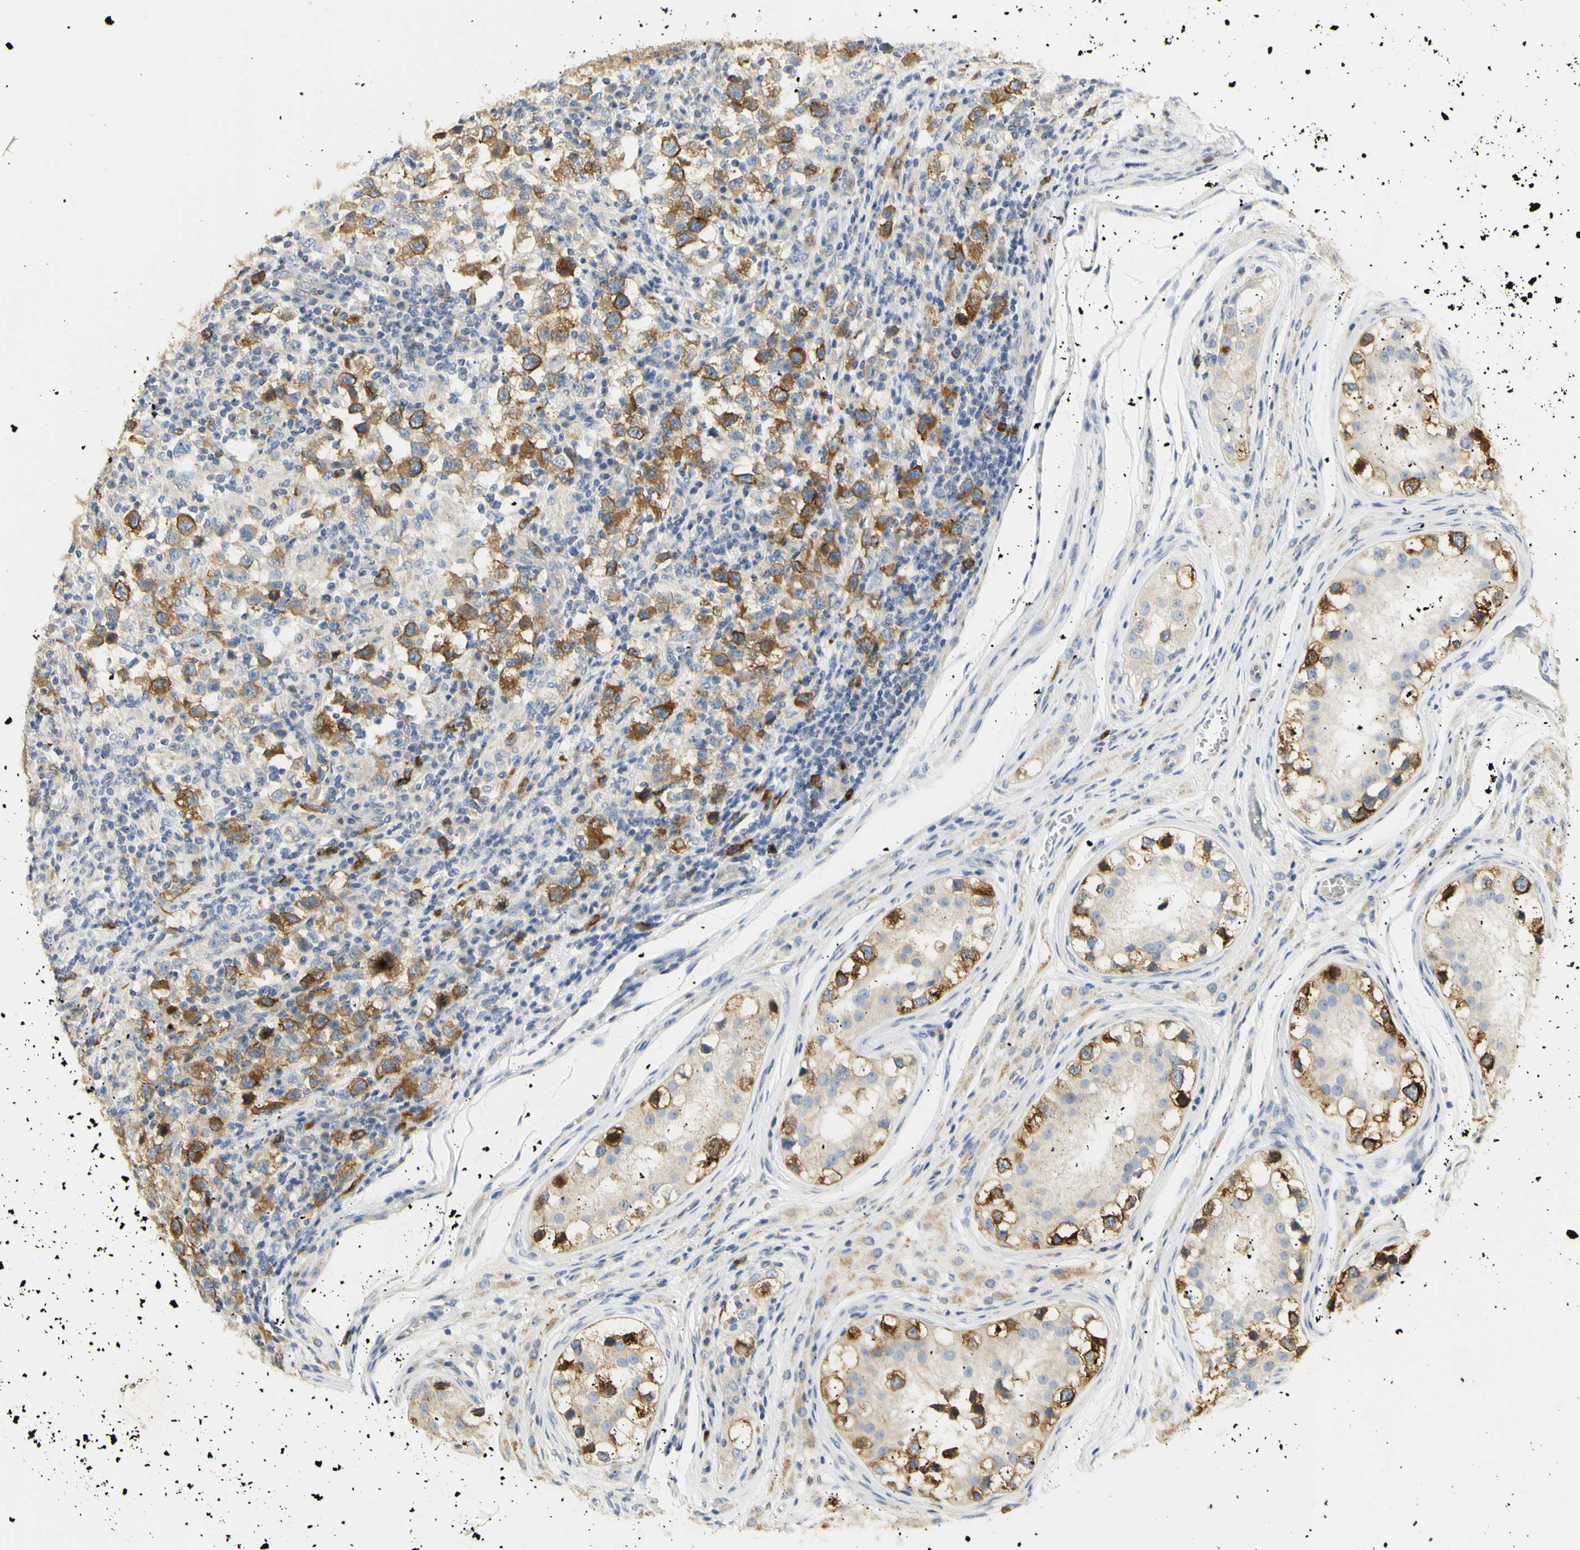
{"staining": {"intensity": "moderate", "quantity": ">75%", "location": "cytoplasmic/membranous"}, "tissue": "testis cancer", "cell_type": "Tumor cells", "image_type": "cancer", "snomed": [{"axis": "morphology", "description": "Carcinoma, Embryonal, NOS"}, {"axis": "topography", "description": "Testis"}], "caption": "A high-resolution micrograph shows immunohistochemistry staining of testis embryonal carcinoma, which shows moderate cytoplasmic/membranous staining in about >75% of tumor cells.", "gene": "KIF11", "patient": {"sex": "male", "age": 21}}